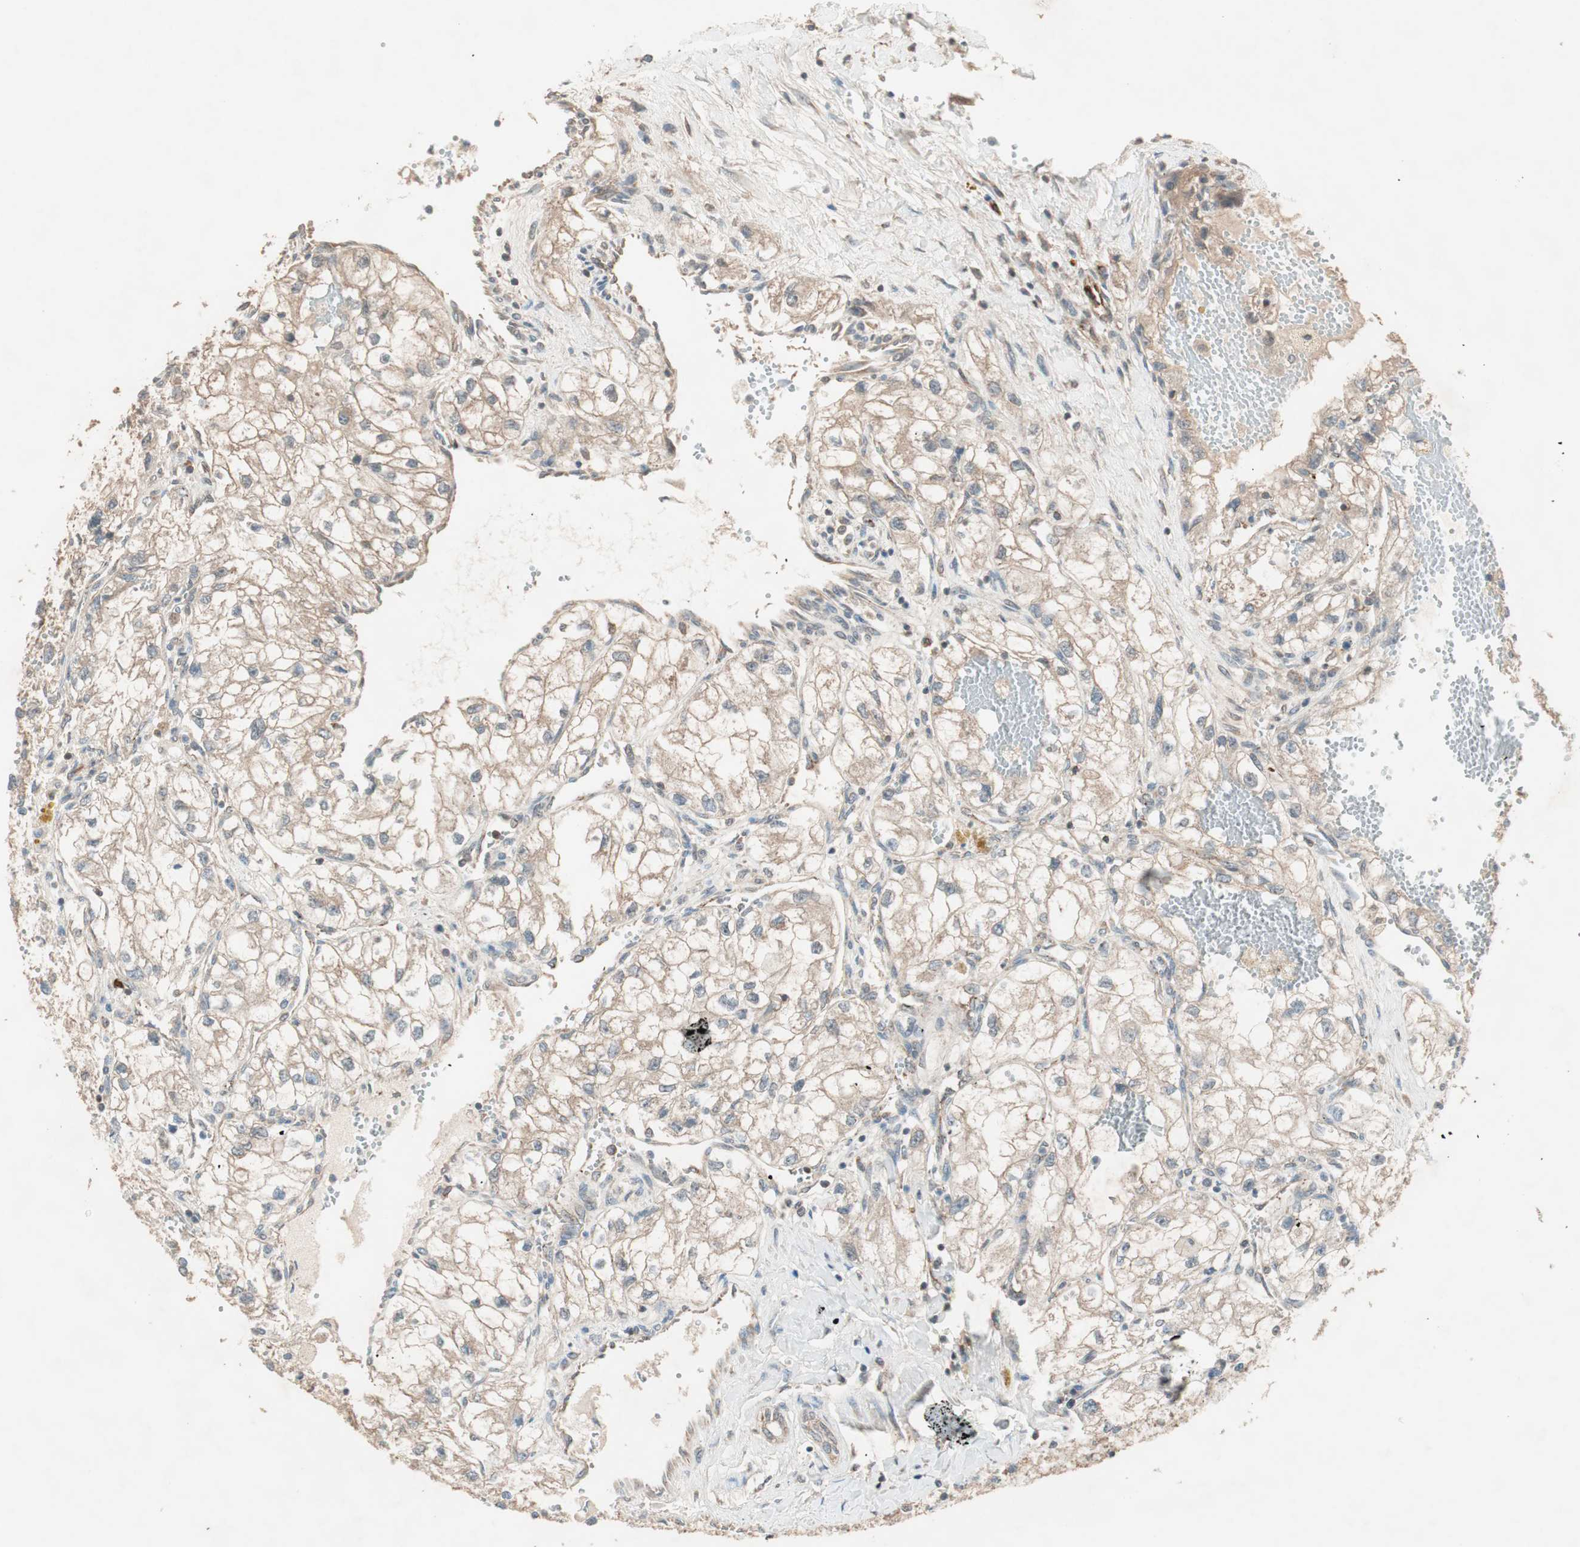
{"staining": {"intensity": "moderate", "quantity": "25%-75%", "location": "cytoplasmic/membranous"}, "tissue": "renal cancer", "cell_type": "Tumor cells", "image_type": "cancer", "snomed": [{"axis": "morphology", "description": "Adenocarcinoma, NOS"}, {"axis": "topography", "description": "Kidney"}], "caption": "A micrograph of human renal cancer stained for a protein shows moderate cytoplasmic/membranous brown staining in tumor cells.", "gene": "CC2D1A", "patient": {"sex": "female", "age": 70}}